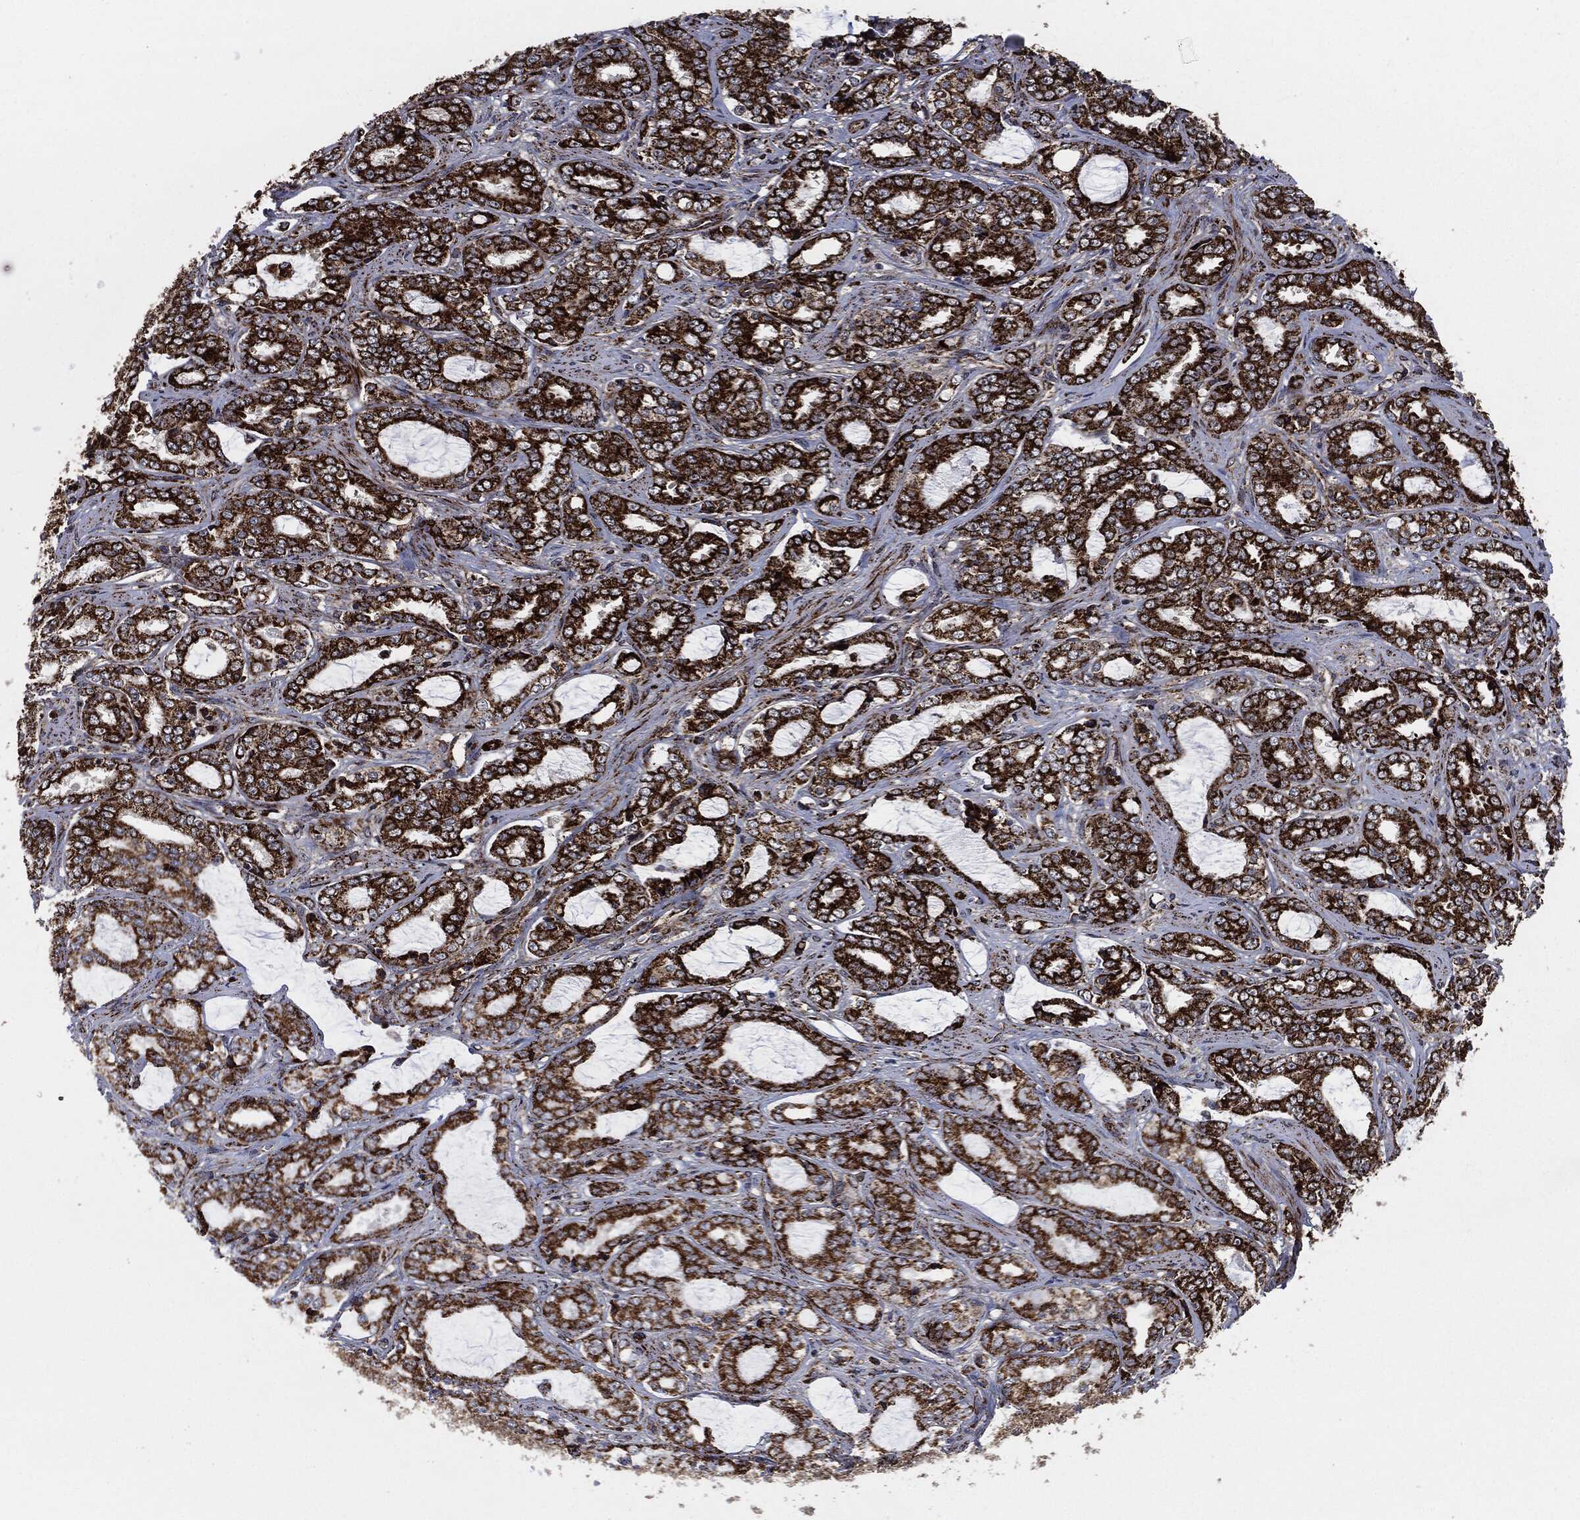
{"staining": {"intensity": "strong", "quantity": ">75%", "location": "cytoplasmic/membranous"}, "tissue": "prostate cancer", "cell_type": "Tumor cells", "image_type": "cancer", "snomed": [{"axis": "morphology", "description": "Adenocarcinoma, Medium grade"}, {"axis": "topography", "description": "Prostate"}], "caption": "Prostate medium-grade adenocarcinoma tissue demonstrates strong cytoplasmic/membranous staining in approximately >75% of tumor cells, visualized by immunohistochemistry. The protein is shown in brown color, while the nuclei are stained blue.", "gene": "FH", "patient": {"sex": "male", "age": 71}}